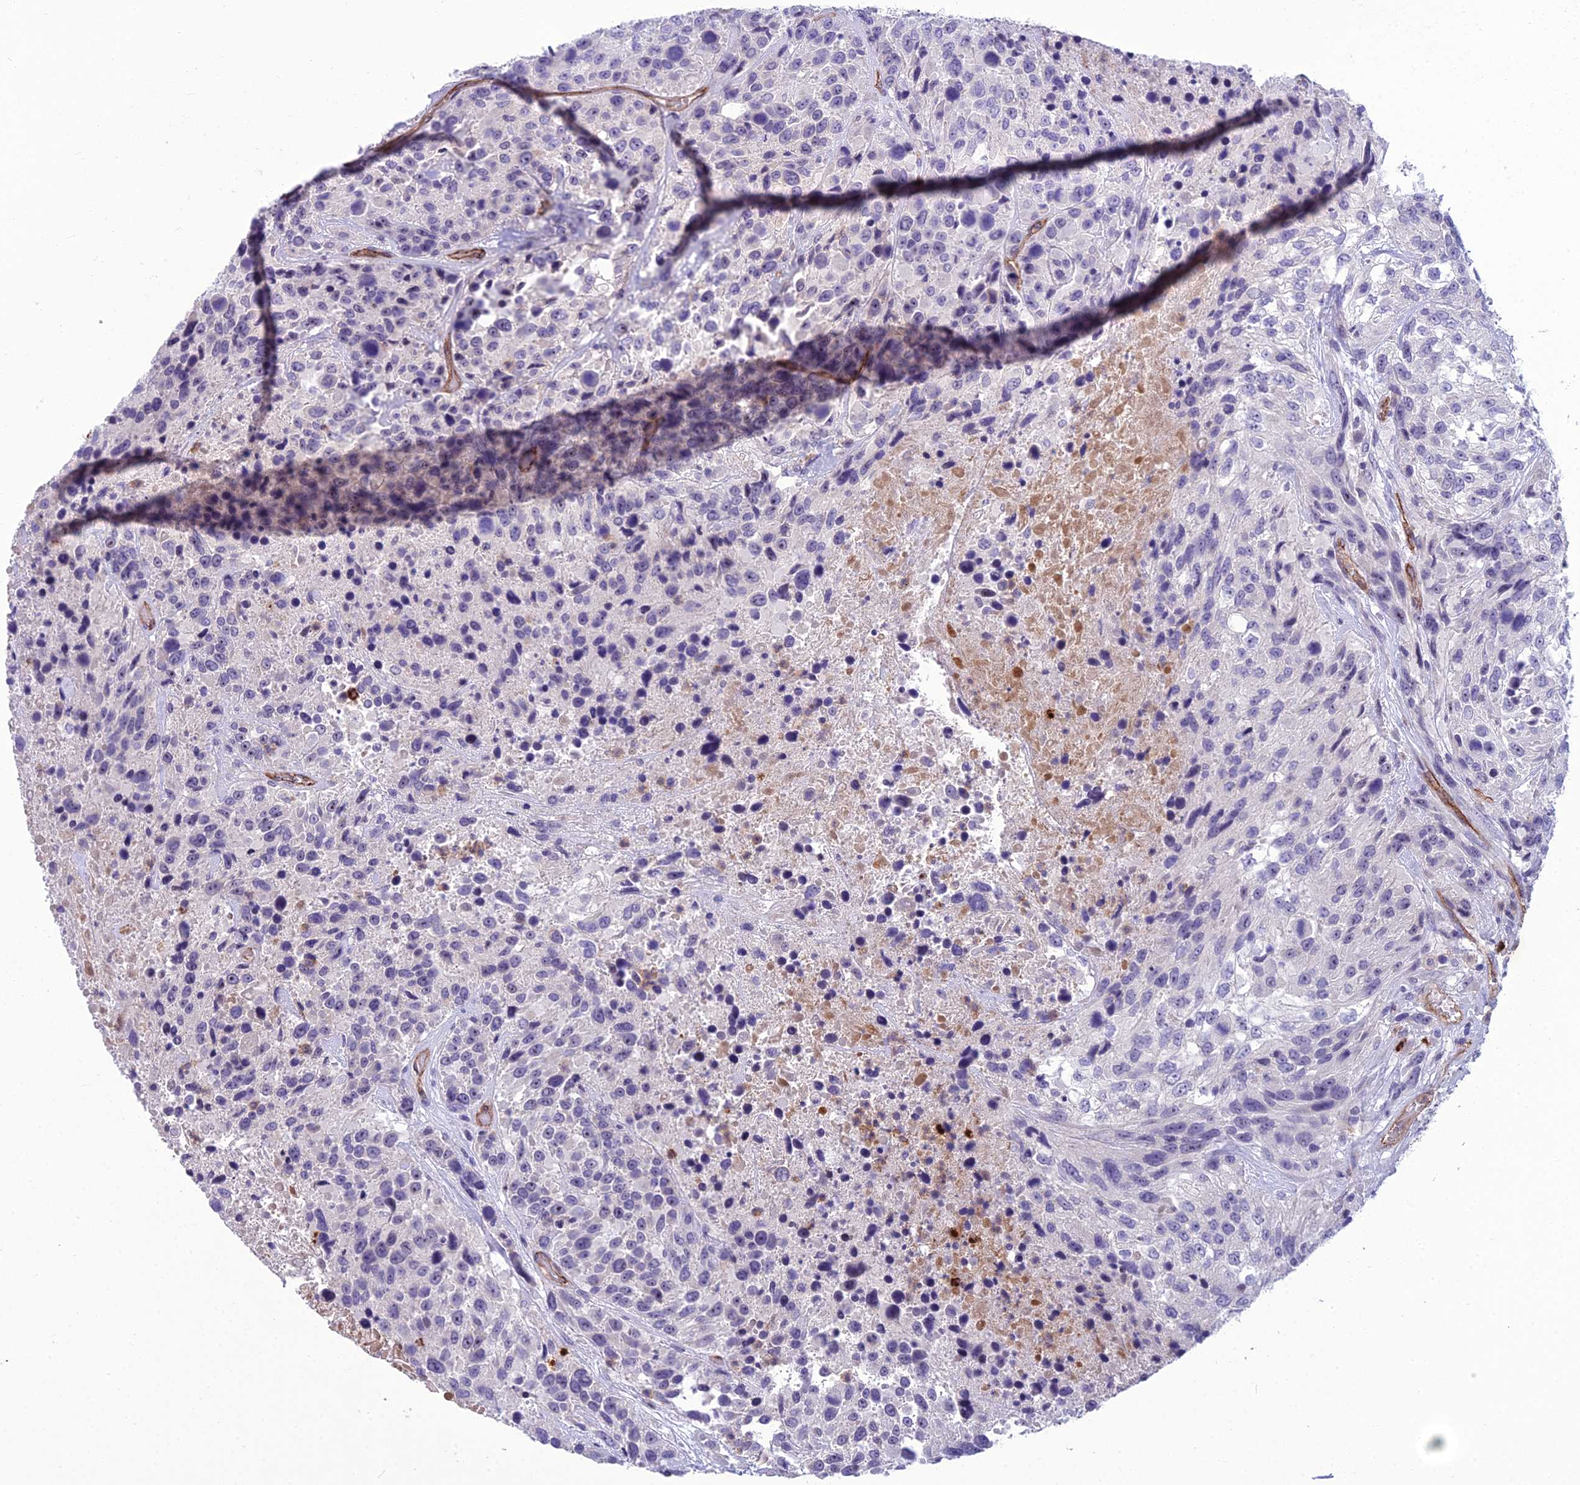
{"staining": {"intensity": "negative", "quantity": "none", "location": "none"}, "tissue": "urothelial cancer", "cell_type": "Tumor cells", "image_type": "cancer", "snomed": [{"axis": "morphology", "description": "Urothelial carcinoma, High grade"}, {"axis": "topography", "description": "Urinary bladder"}], "caption": "A histopathology image of human urothelial cancer is negative for staining in tumor cells.", "gene": "BBS7", "patient": {"sex": "female", "age": 70}}